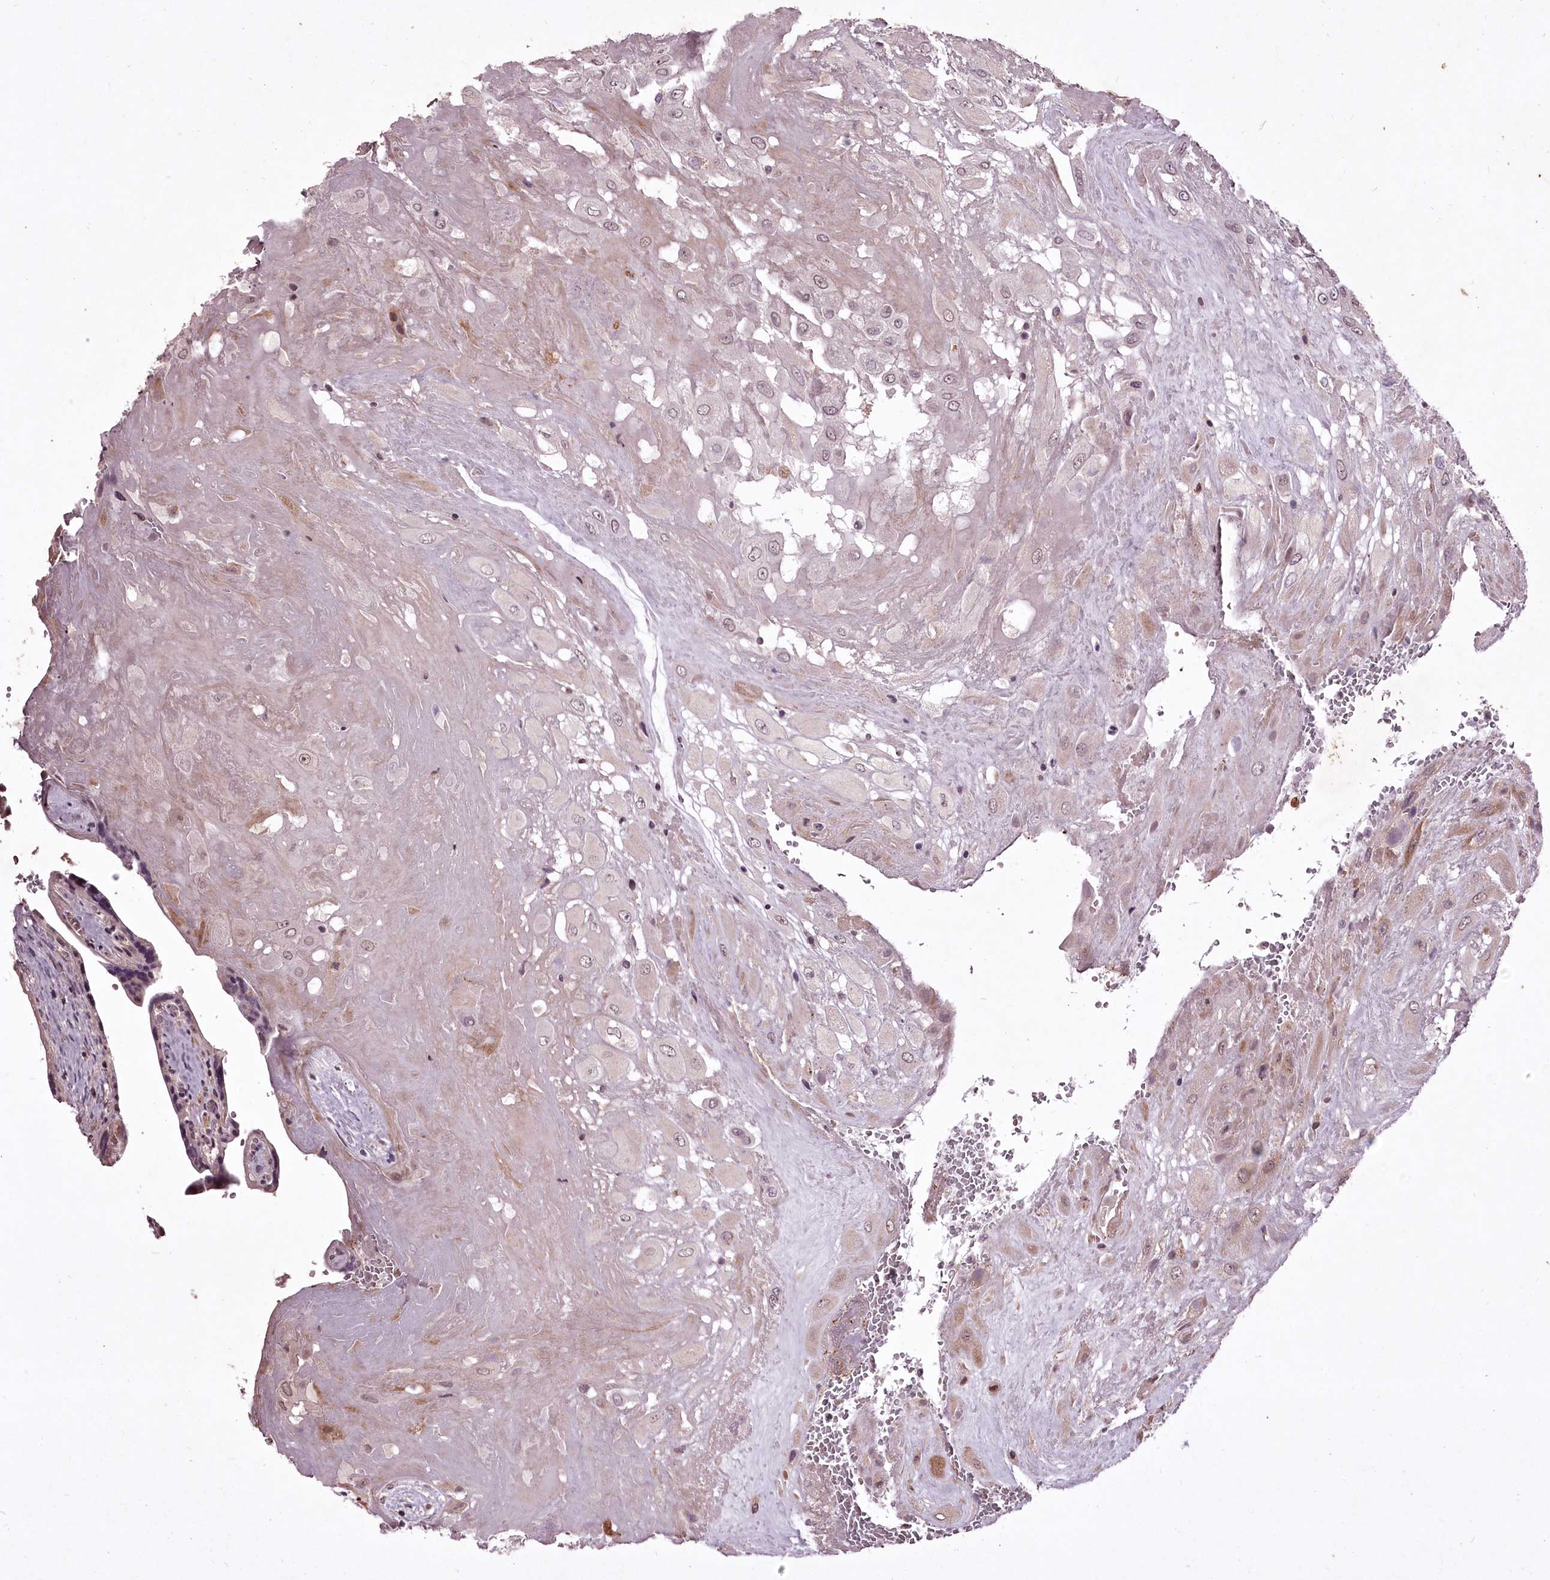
{"staining": {"intensity": "weak", "quantity": "<25%", "location": "nuclear"}, "tissue": "placenta", "cell_type": "Decidual cells", "image_type": "normal", "snomed": [{"axis": "morphology", "description": "Normal tissue, NOS"}, {"axis": "topography", "description": "Placenta"}], "caption": "DAB (3,3'-diaminobenzidine) immunohistochemical staining of unremarkable placenta reveals no significant positivity in decidual cells.", "gene": "ADRA1D", "patient": {"sex": "female", "age": 37}}